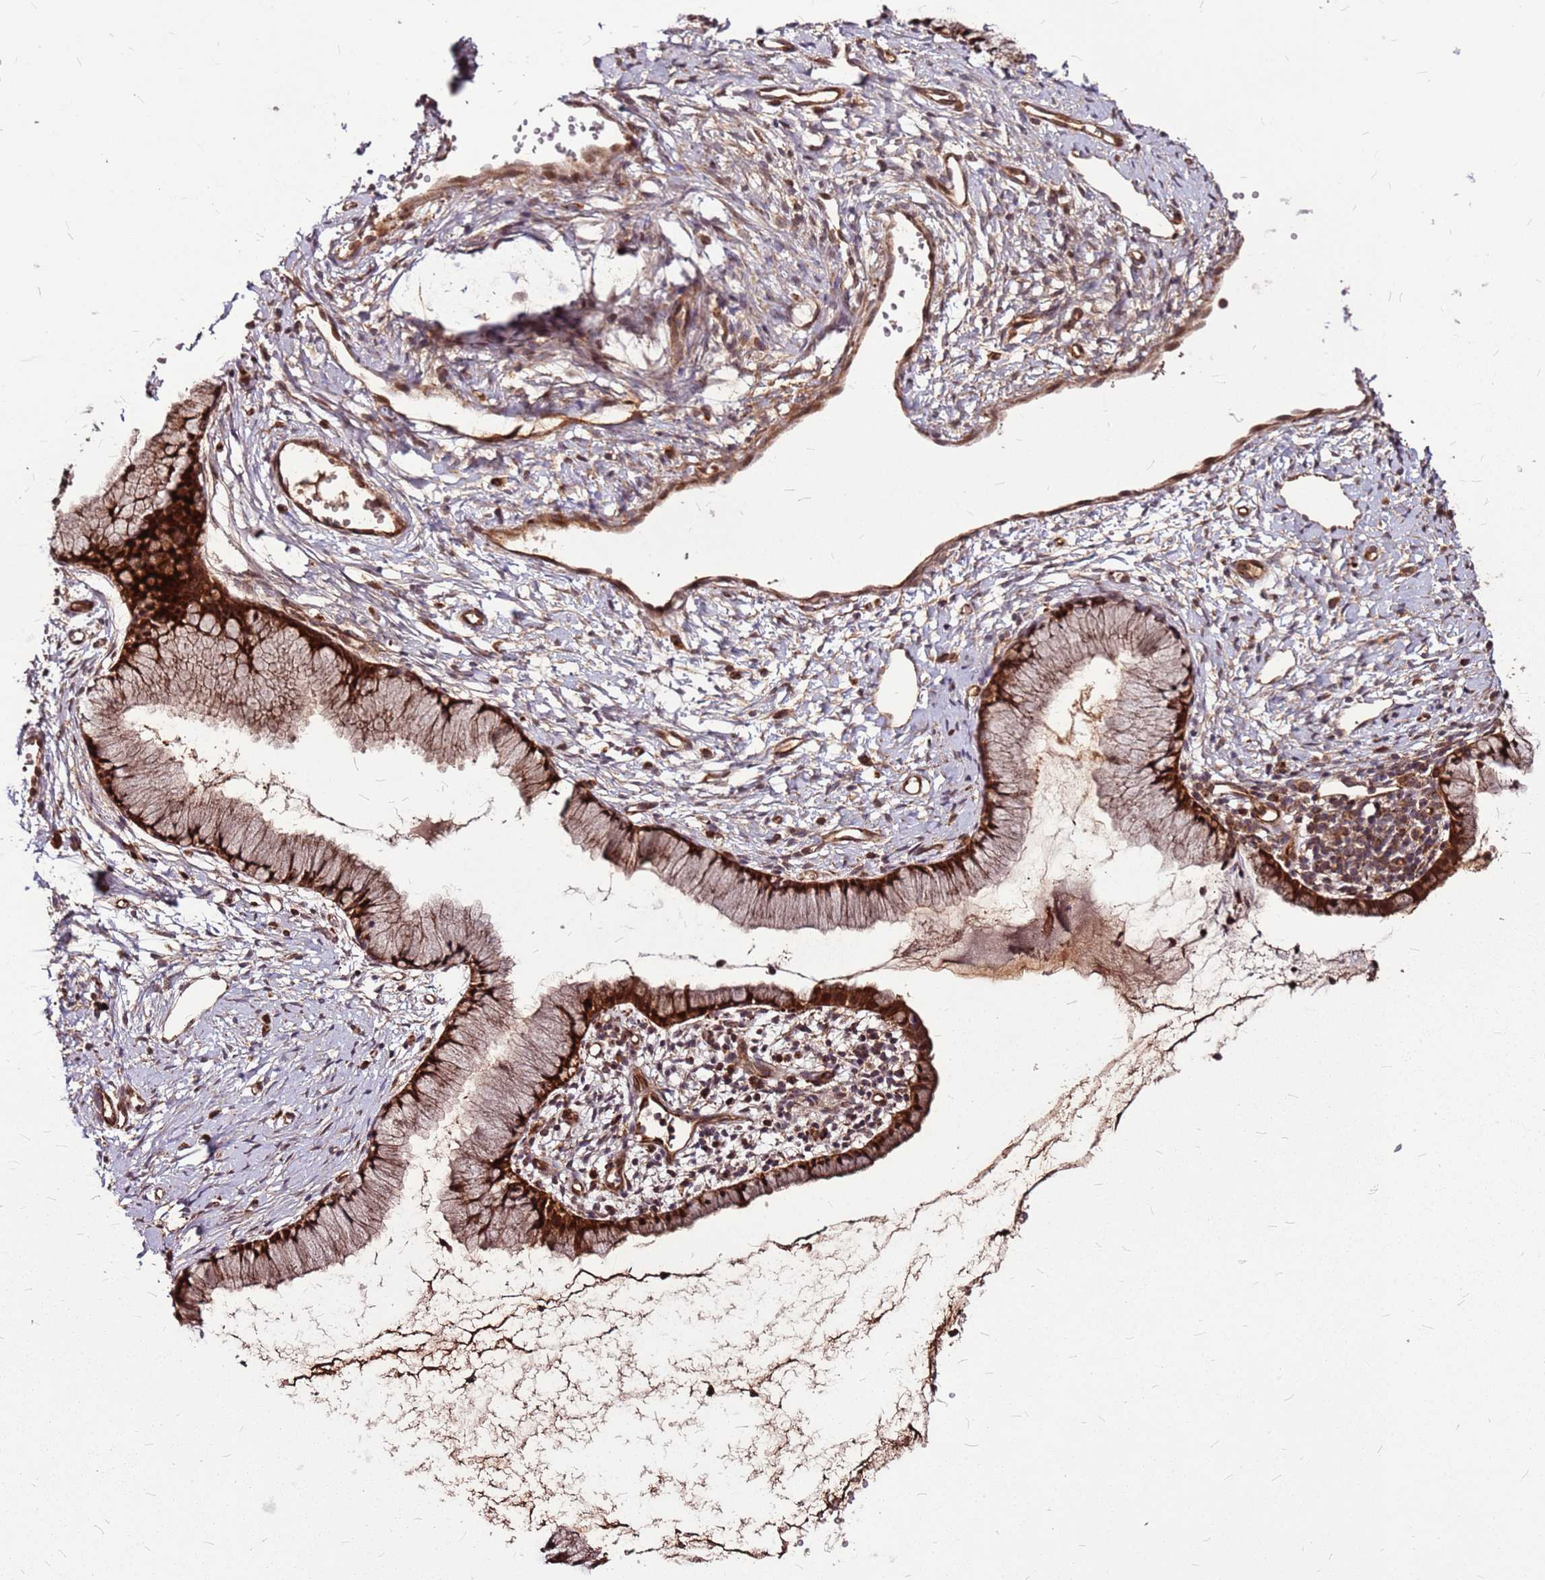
{"staining": {"intensity": "strong", "quantity": ">75%", "location": "cytoplasmic/membranous,nuclear"}, "tissue": "cervix", "cell_type": "Glandular cells", "image_type": "normal", "snomed": [{"axis": "morphology", "description": "Normal tissue, NOS"}, {"axis": "topography", "description": "Cervix"}], "caption": "Cervix stained for a protein (brown) reveals strong cytoplasmic/membranous,nuclear positive positivity in approximately >75% of glandular cells.", "gene": "LYPLAL1", "patient": {"sex": "female", "age": 40}}